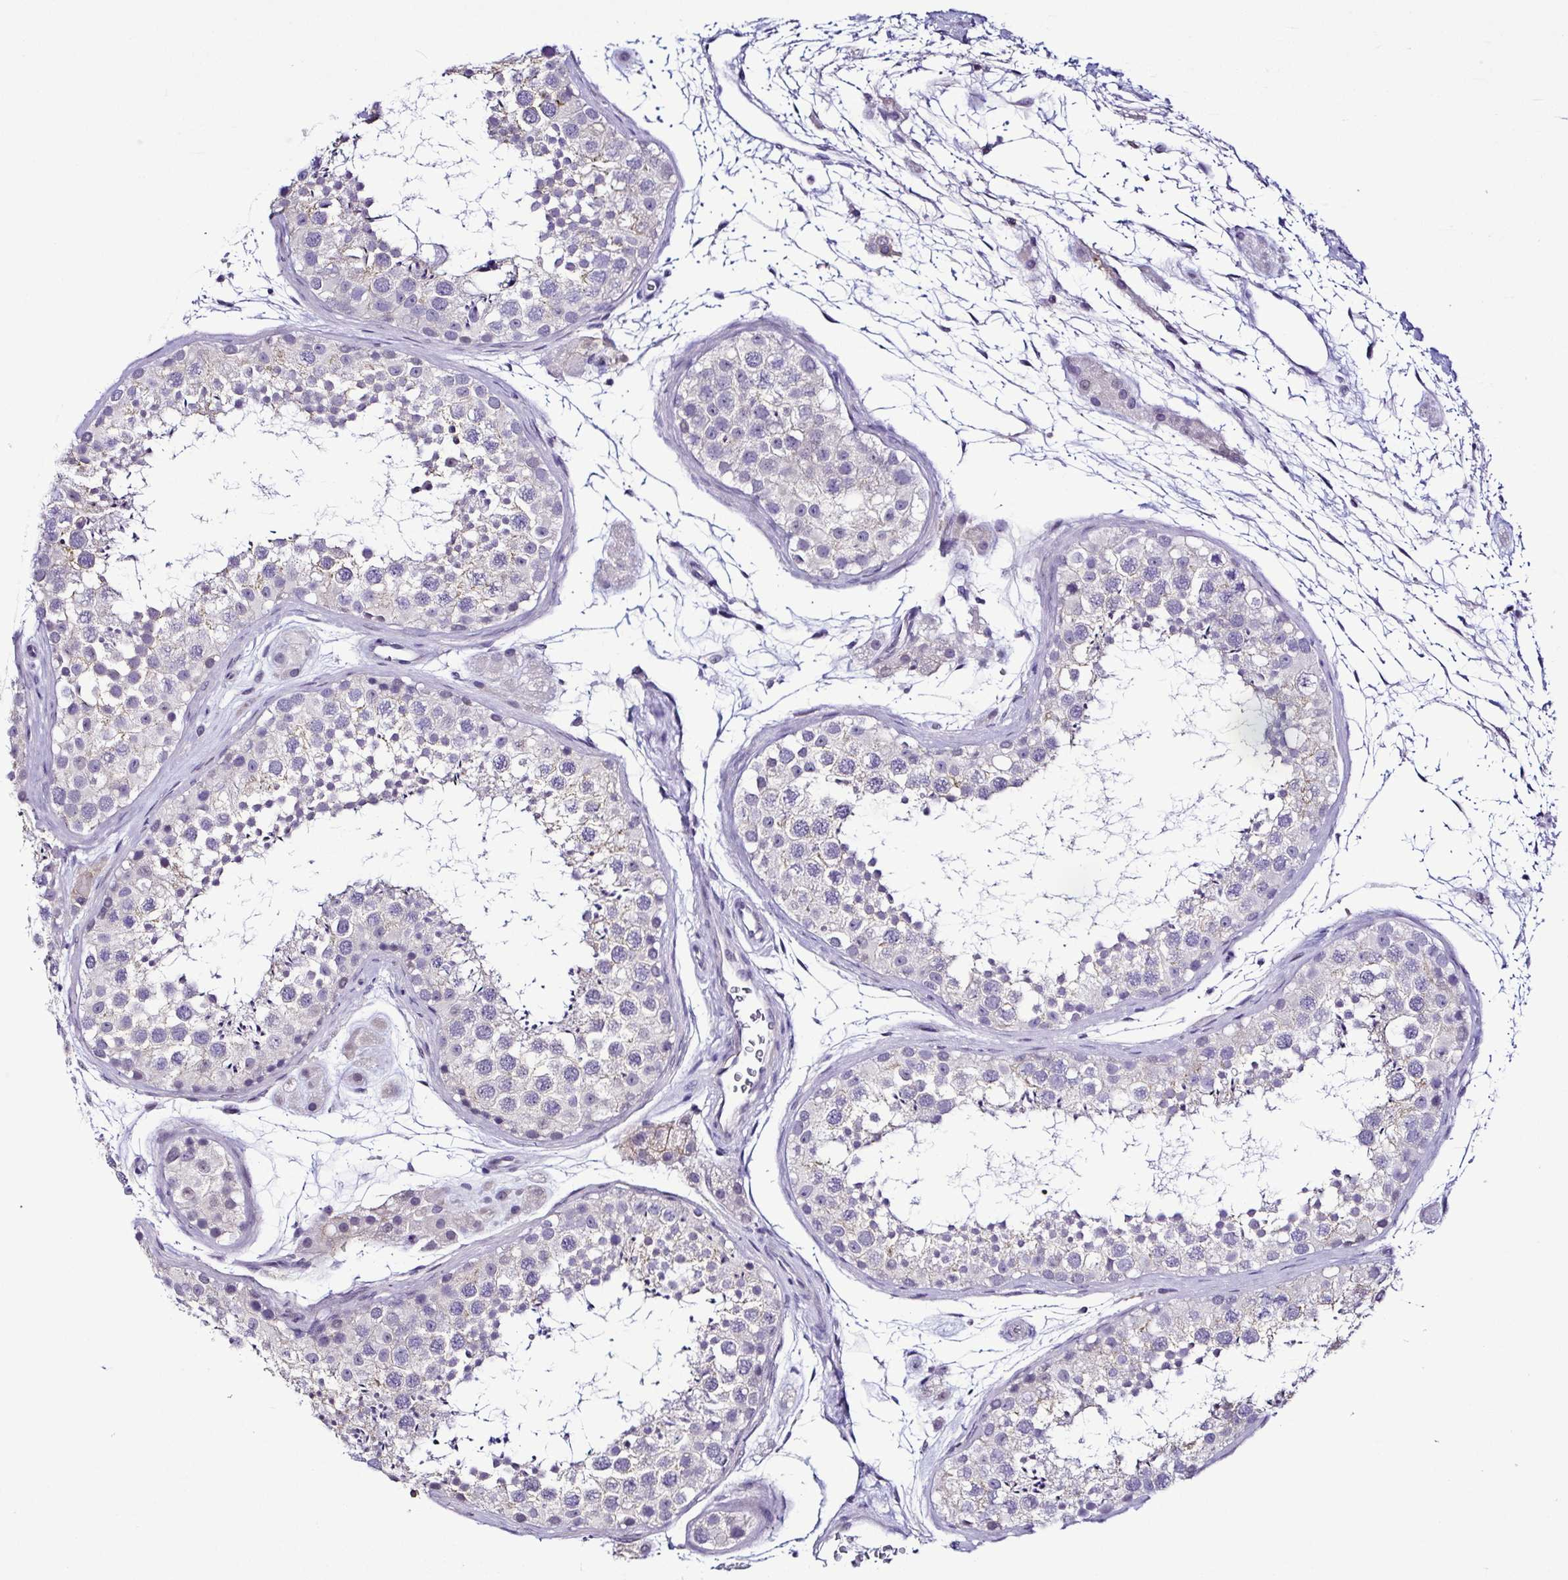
{"staining": {"intensity": "negative", "quantity": "none", "location": "none"}, "tissue": "testis", "cell_type": "Cells in seminiferous ducts", "image_type": "normal", "snomed": [{"axis": "morphology", "description": "Normal tissue, NOS"}, {"axis": "topography", "description": "Testis"}], "caption": "Image shows no significant protein staining in cells in seminiferous ducts of unremarkable testis.", "gene": "TNNT2", "patient": {"sex": "male", "age": 41}}